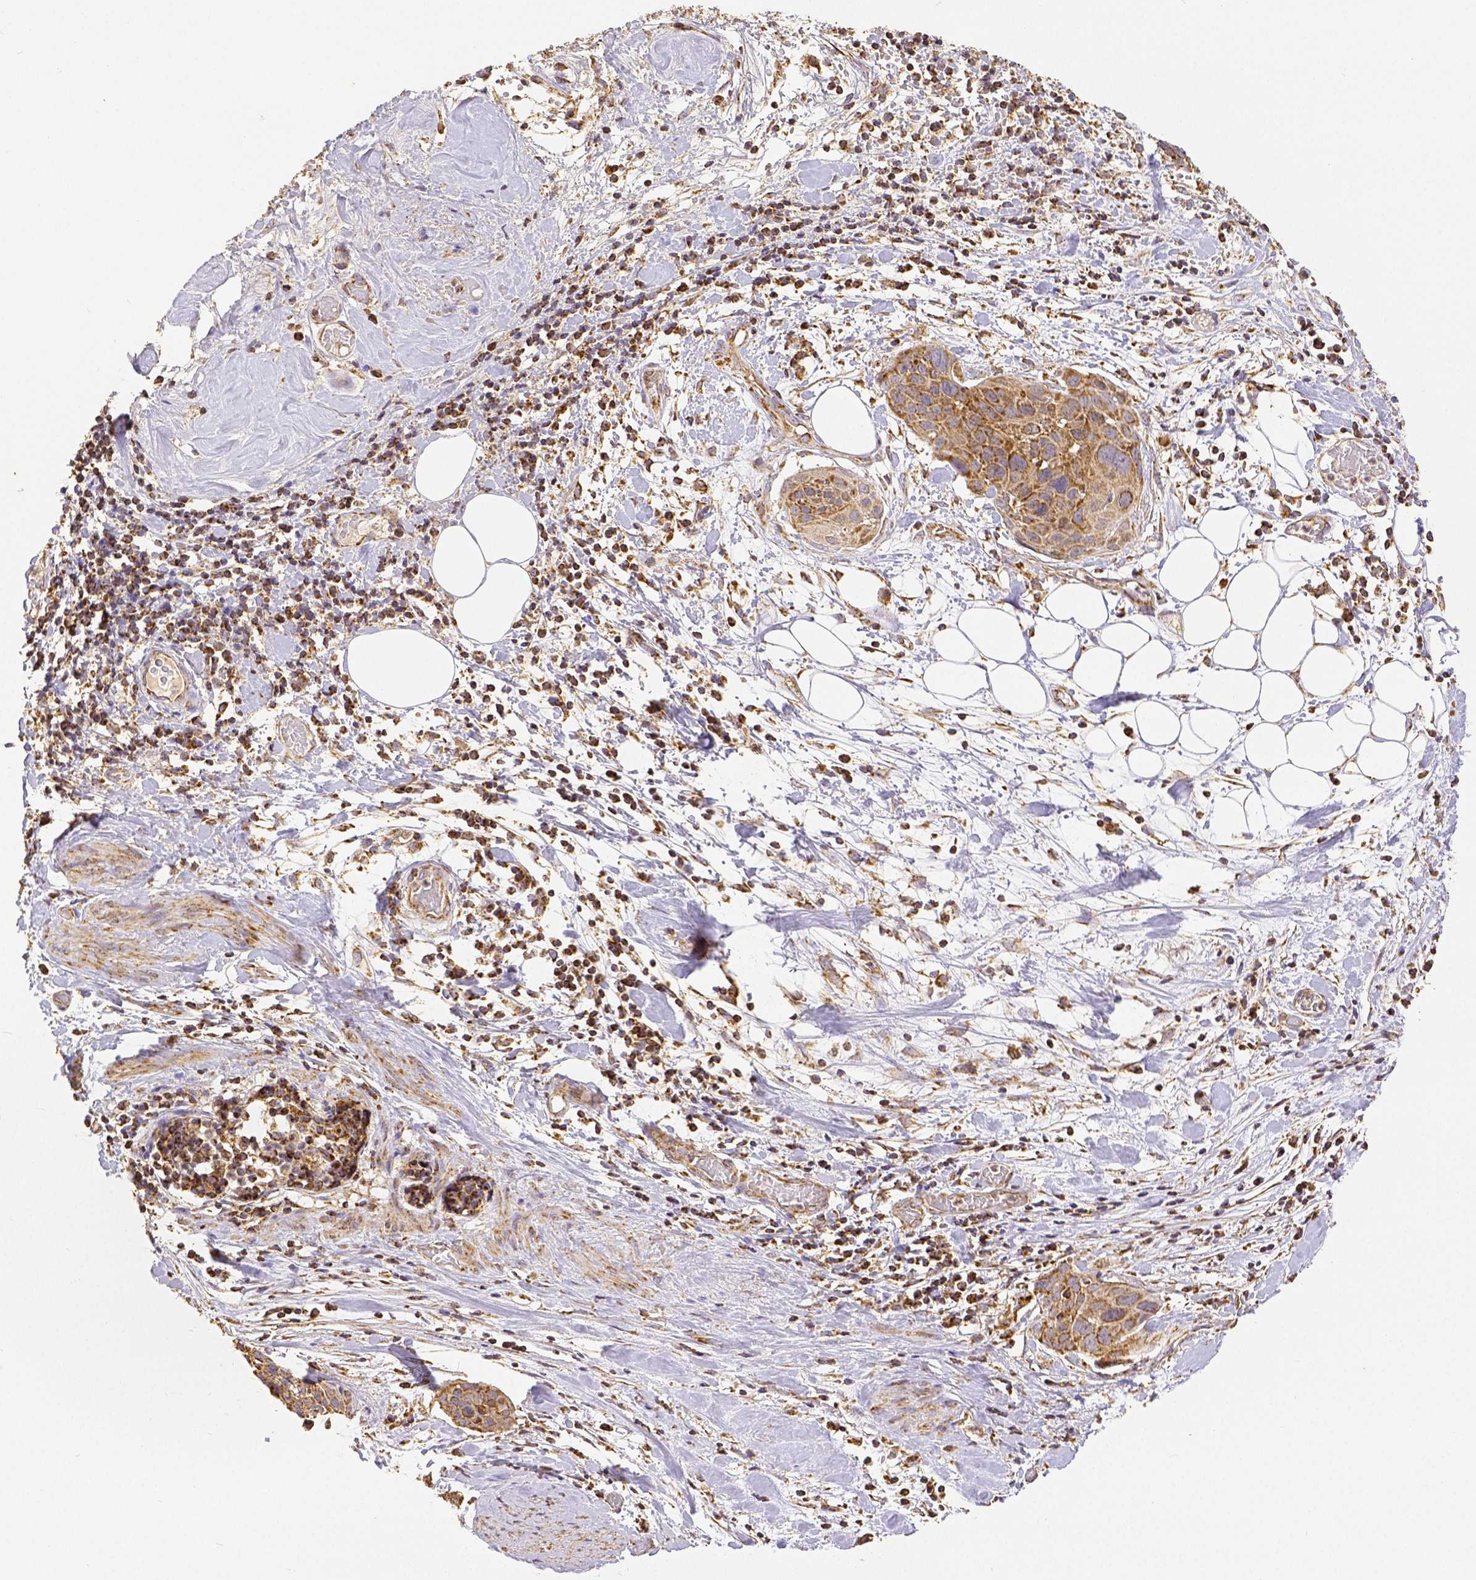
{"staining": {"intensity": "weak", "quantity": ">75%", "location": "cytoplasmic/membranous"}, "tissue": "cervical cancer", "cell_type": "Tumor cells", "image_type": "cancer", "snomed": [{"axis": "morphology", "description": "Squamous cell carcinoma, NOS"}, {"axis": "topography", "description": "Cervix"}], "caption": "Immunohistochemical staining of human cervical cancer displays low levels of weak cytoplasmic/membranous expression in approximately >75% of tumor cells.", "gene": "SDHB", "patient": {"sex": "female", "age": 39}}